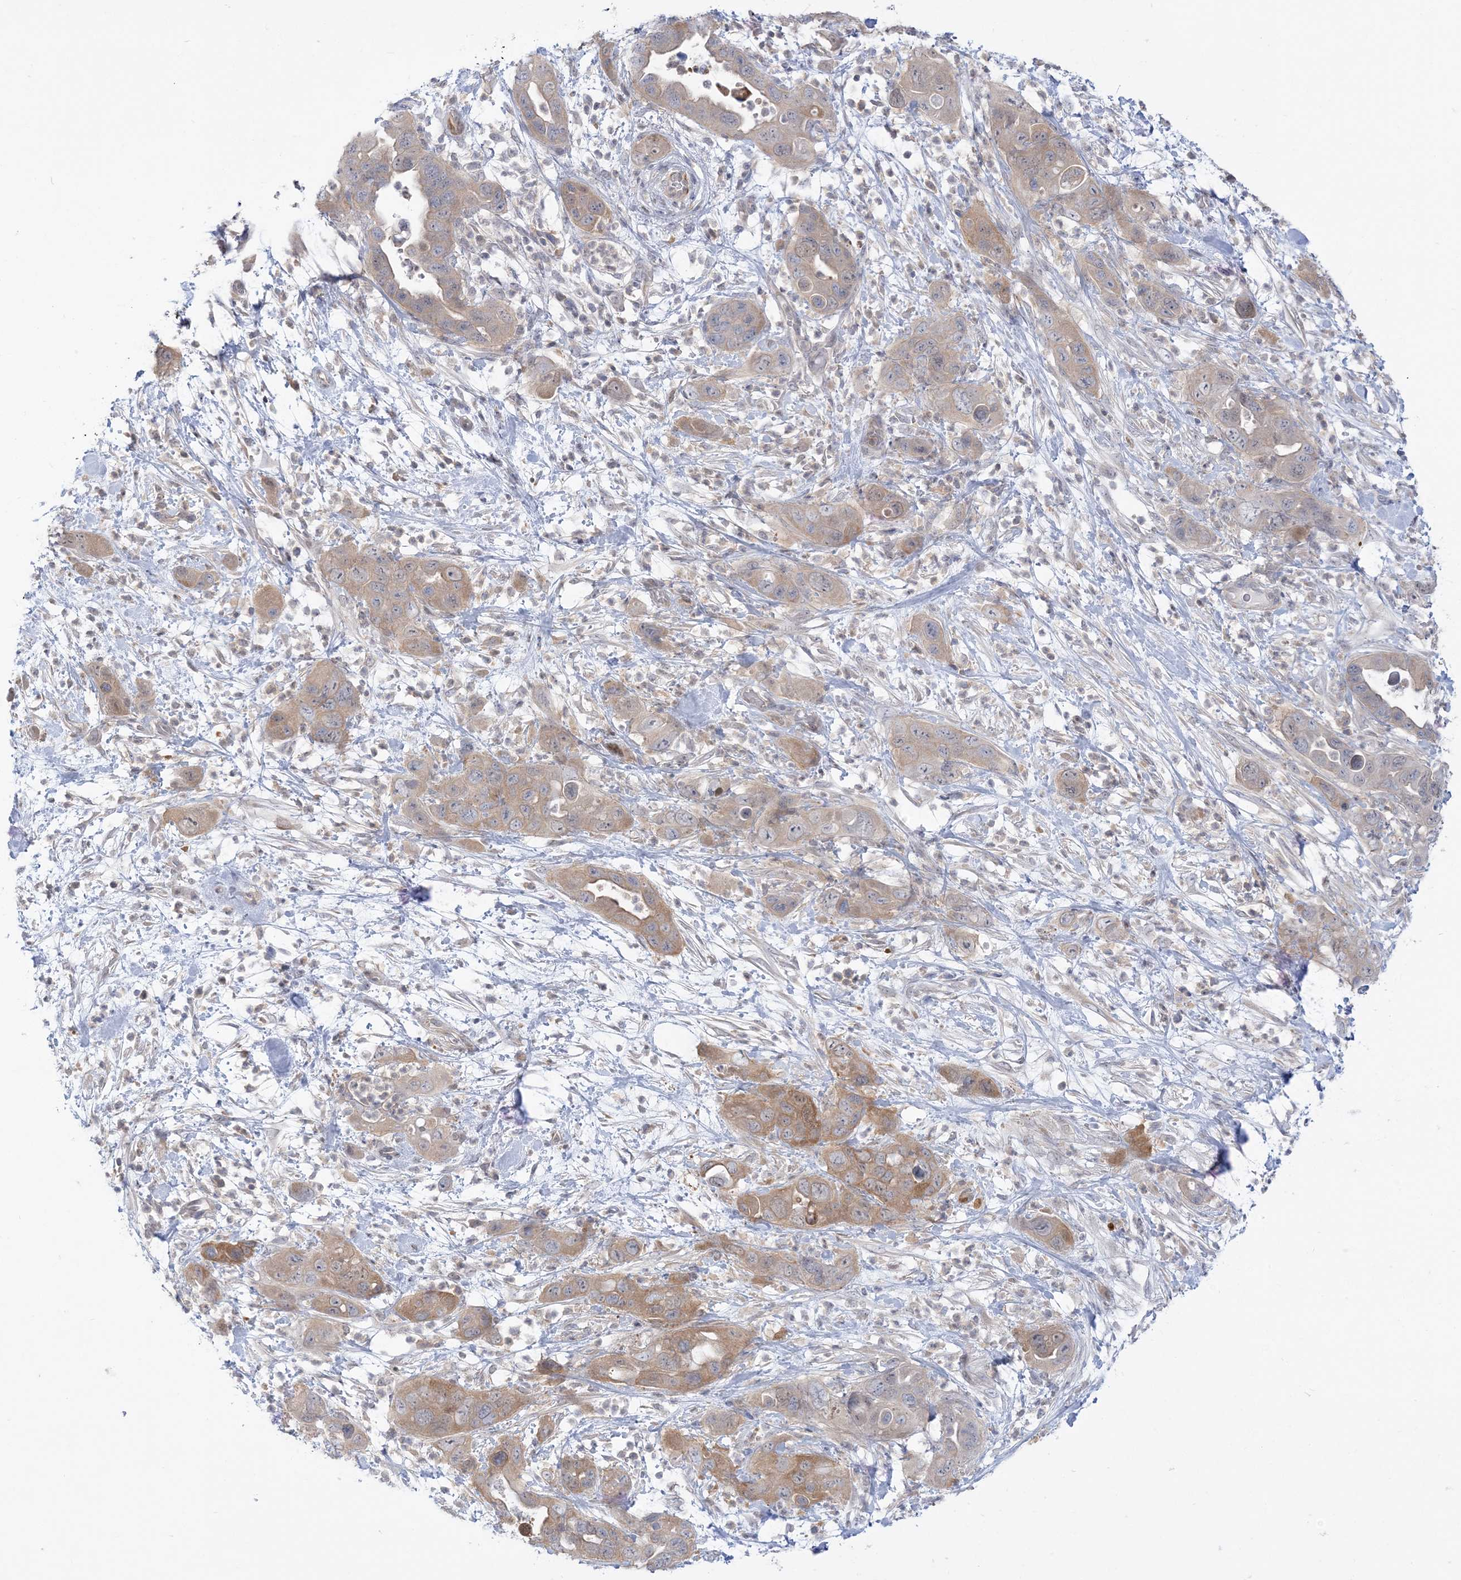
{"staining": {"intensity": "moderate", "quantity": "<25%", "location": "cytoplasmic/membranous"}, "tissue": "pancreatic cancer", "cell_type": "Tumor cells", "image_type": "cancer", "snomed": [{"axis": "morphology", "description": "Adenocarcinoma, NOS"}, {"axis": "topography", "description": "Pancreas"}], "caption": "Pancreatic cancer stained with a protein marker demonstrates moderate staining in tumor cells.", "gene": "THADA", "patient": {"sex": "female", "age": 71}}